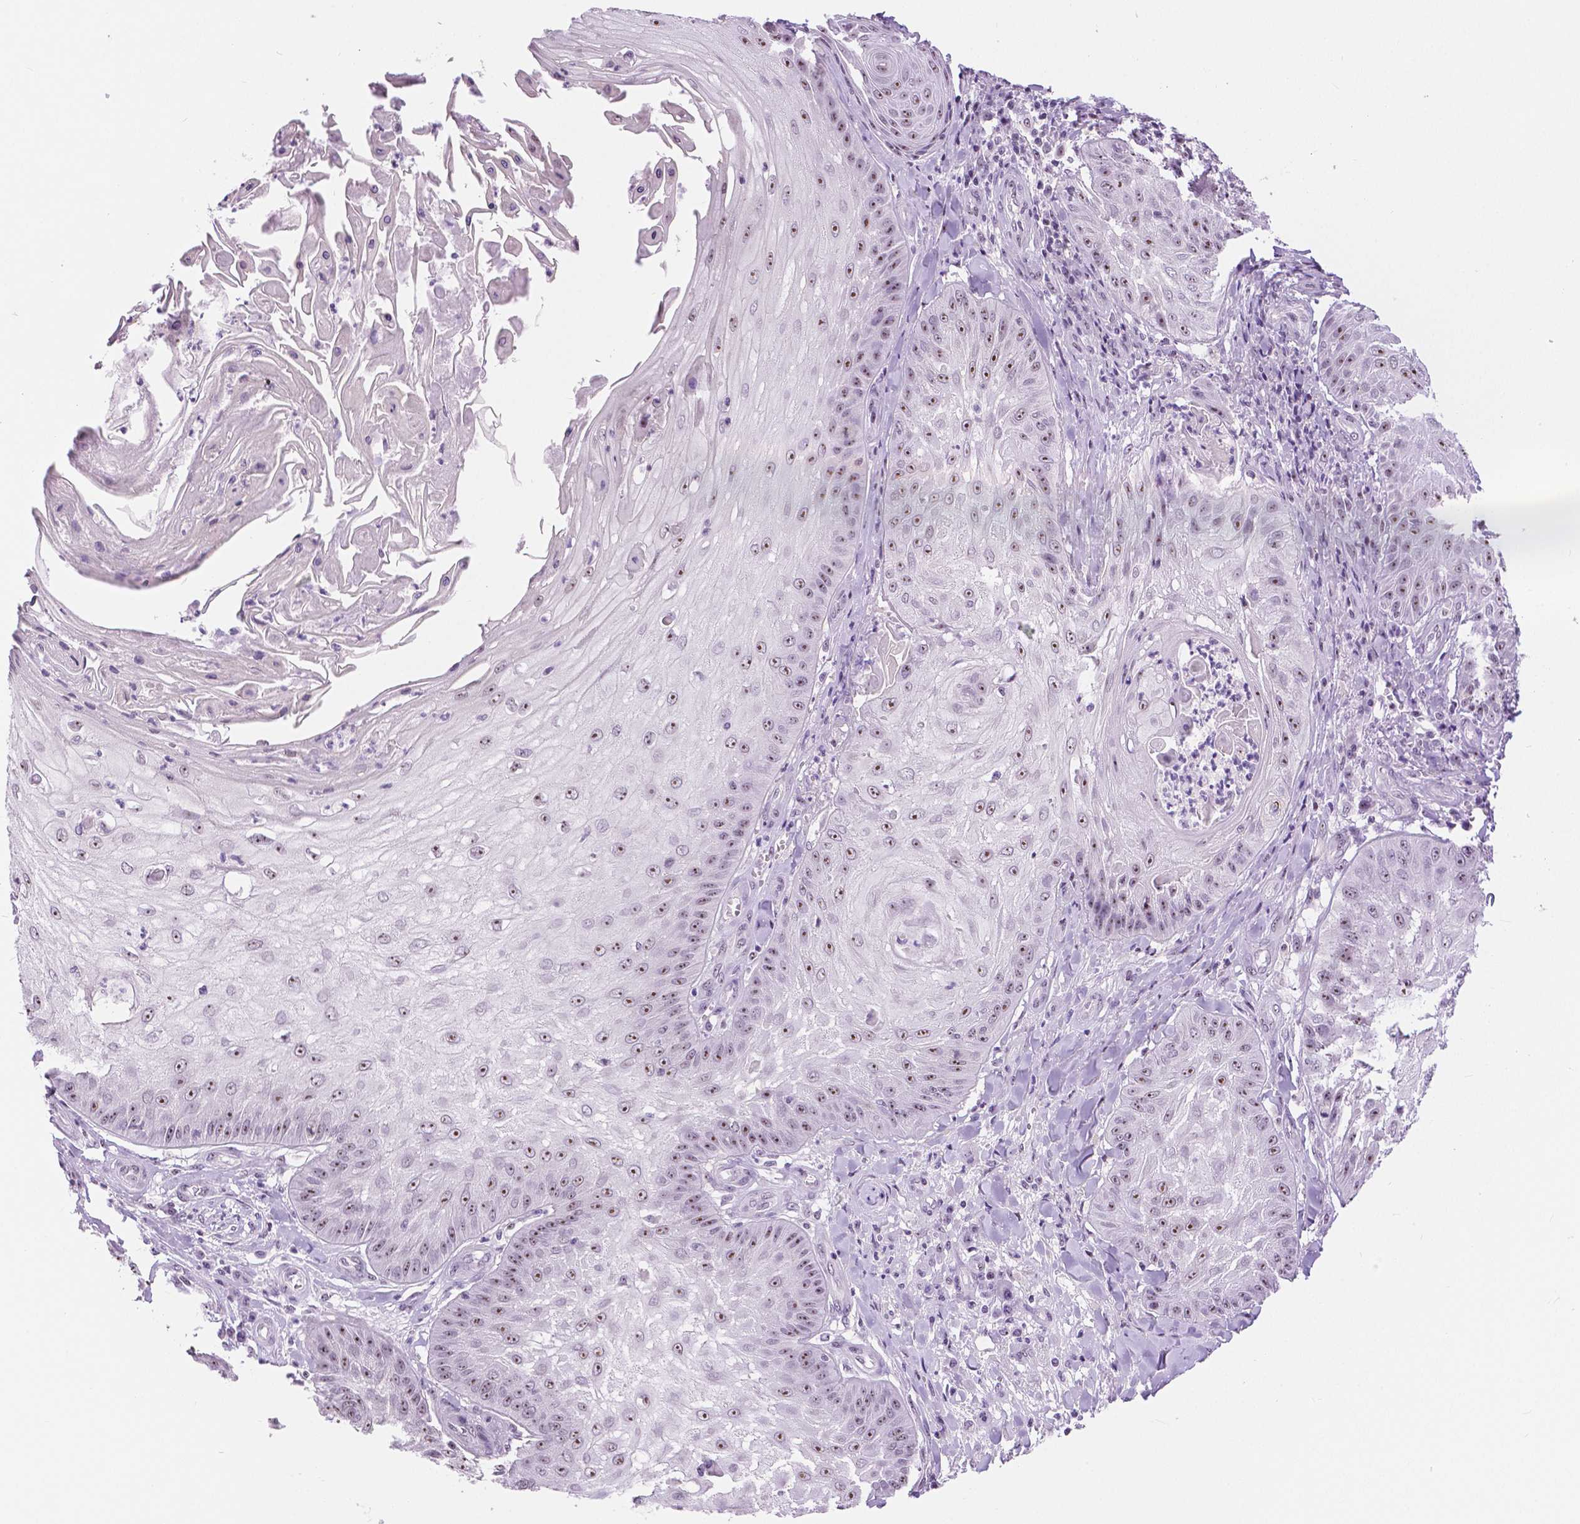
{"staining": {"intensity": "moderate", "quantity": "25%-75%", "location": "nuclear"}, "tissue": "skin cancer", "cell_type": "Tumor cells", "image_type": "cancer", "snomed": [{"axis": "morphology", "description": "Squamous cell carcinoma, NOS"}, {"axis": "topography", "description": "Skin"}], "caption": "Immunohistochemical staining of human squamous cell carcinoma (skin) displays medium levels of moderate nuclear positivity in approximately 25%-75% of tumor cells.", "gene": "NHP2", "patient": {"sex": "male", "age": 70}}